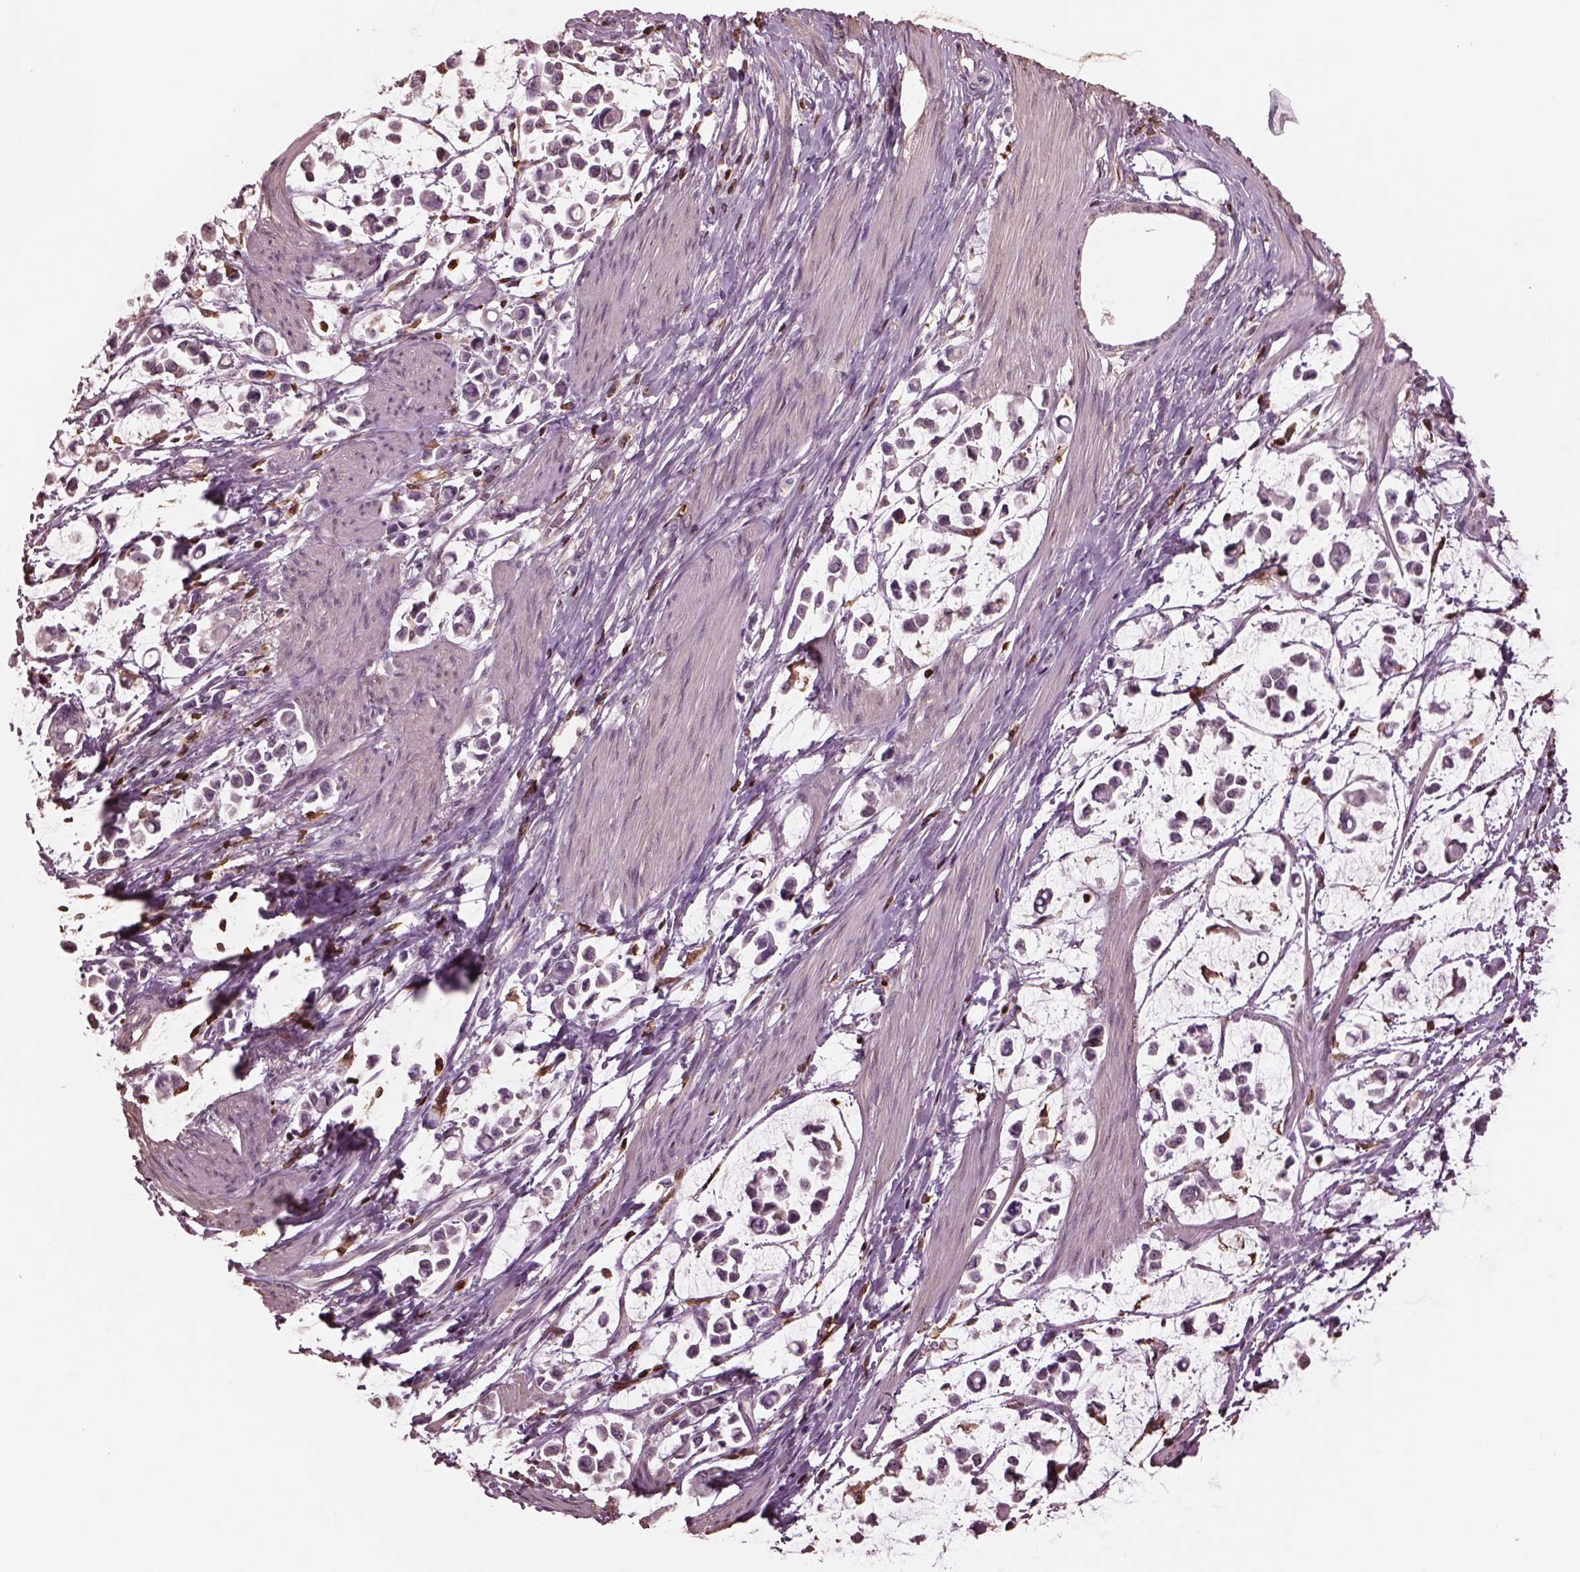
{"staining": {"intensity": "weak", "quantity": "<25%", "location": "cytoplasmic/membranous"}, "tissue": "stomach cancer", "cell_type": "Tumor cells", "image_type": "cancer", "snomed": [{"axis": "morphology", "description": "Adenocarcinoma, NOS"}, {"axis": "topography", "description": "Stomach"}], "caption": "High magnification brightfield microscopy of adenocarcinoma (stomach) stained with DAB (3,3'-diaminobenzidine) (brown) and counterstained with hematoxylin (blue): tumor cells show no significant expression.", "gene": "IL31RA", "patient": {"sex": "male", "age": 82}}